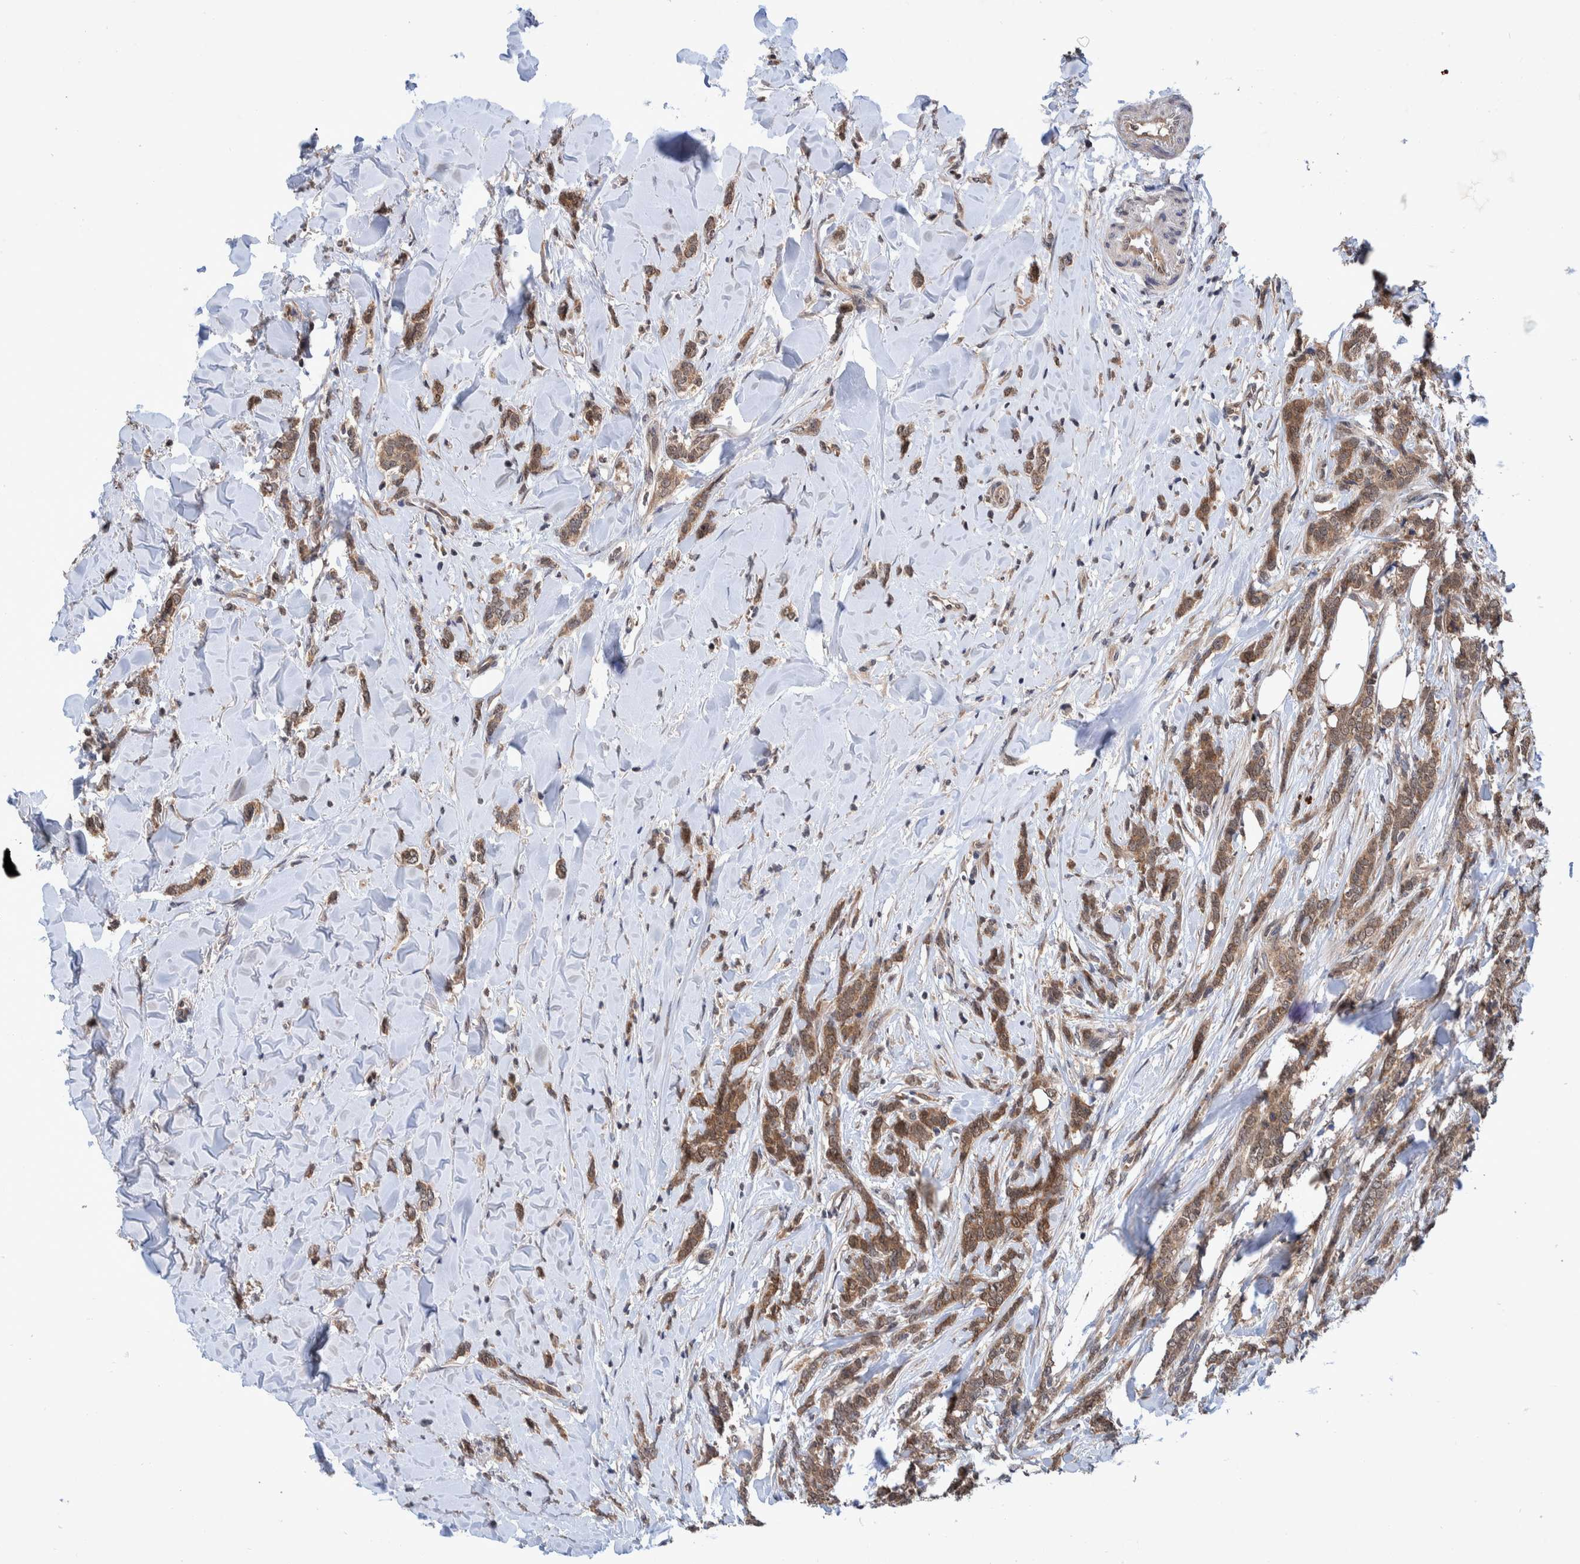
{"staining": {"intensity": "weak", "quantity": ">75%", "location": "cytoplasmic/membranous"}, "tissue": "breast cancer", "cell_type": "Tumor cells", "image_type": "cancer", "snomed": [{"axis": "morphology", "description": "Lobular carcinoma"}, {"axis": "topography", "description": "Skin"}, {"axis": "topography", "description": "Breast"}], "caption": "Brown immunohistochemical staining in breast lobular carcinoma demonstrates weak cytoplasmic/membranous expression in approximately >75% of tumor cells.", "gene": "PLPBP", "patient": {"sex": "female", "age": 46}}